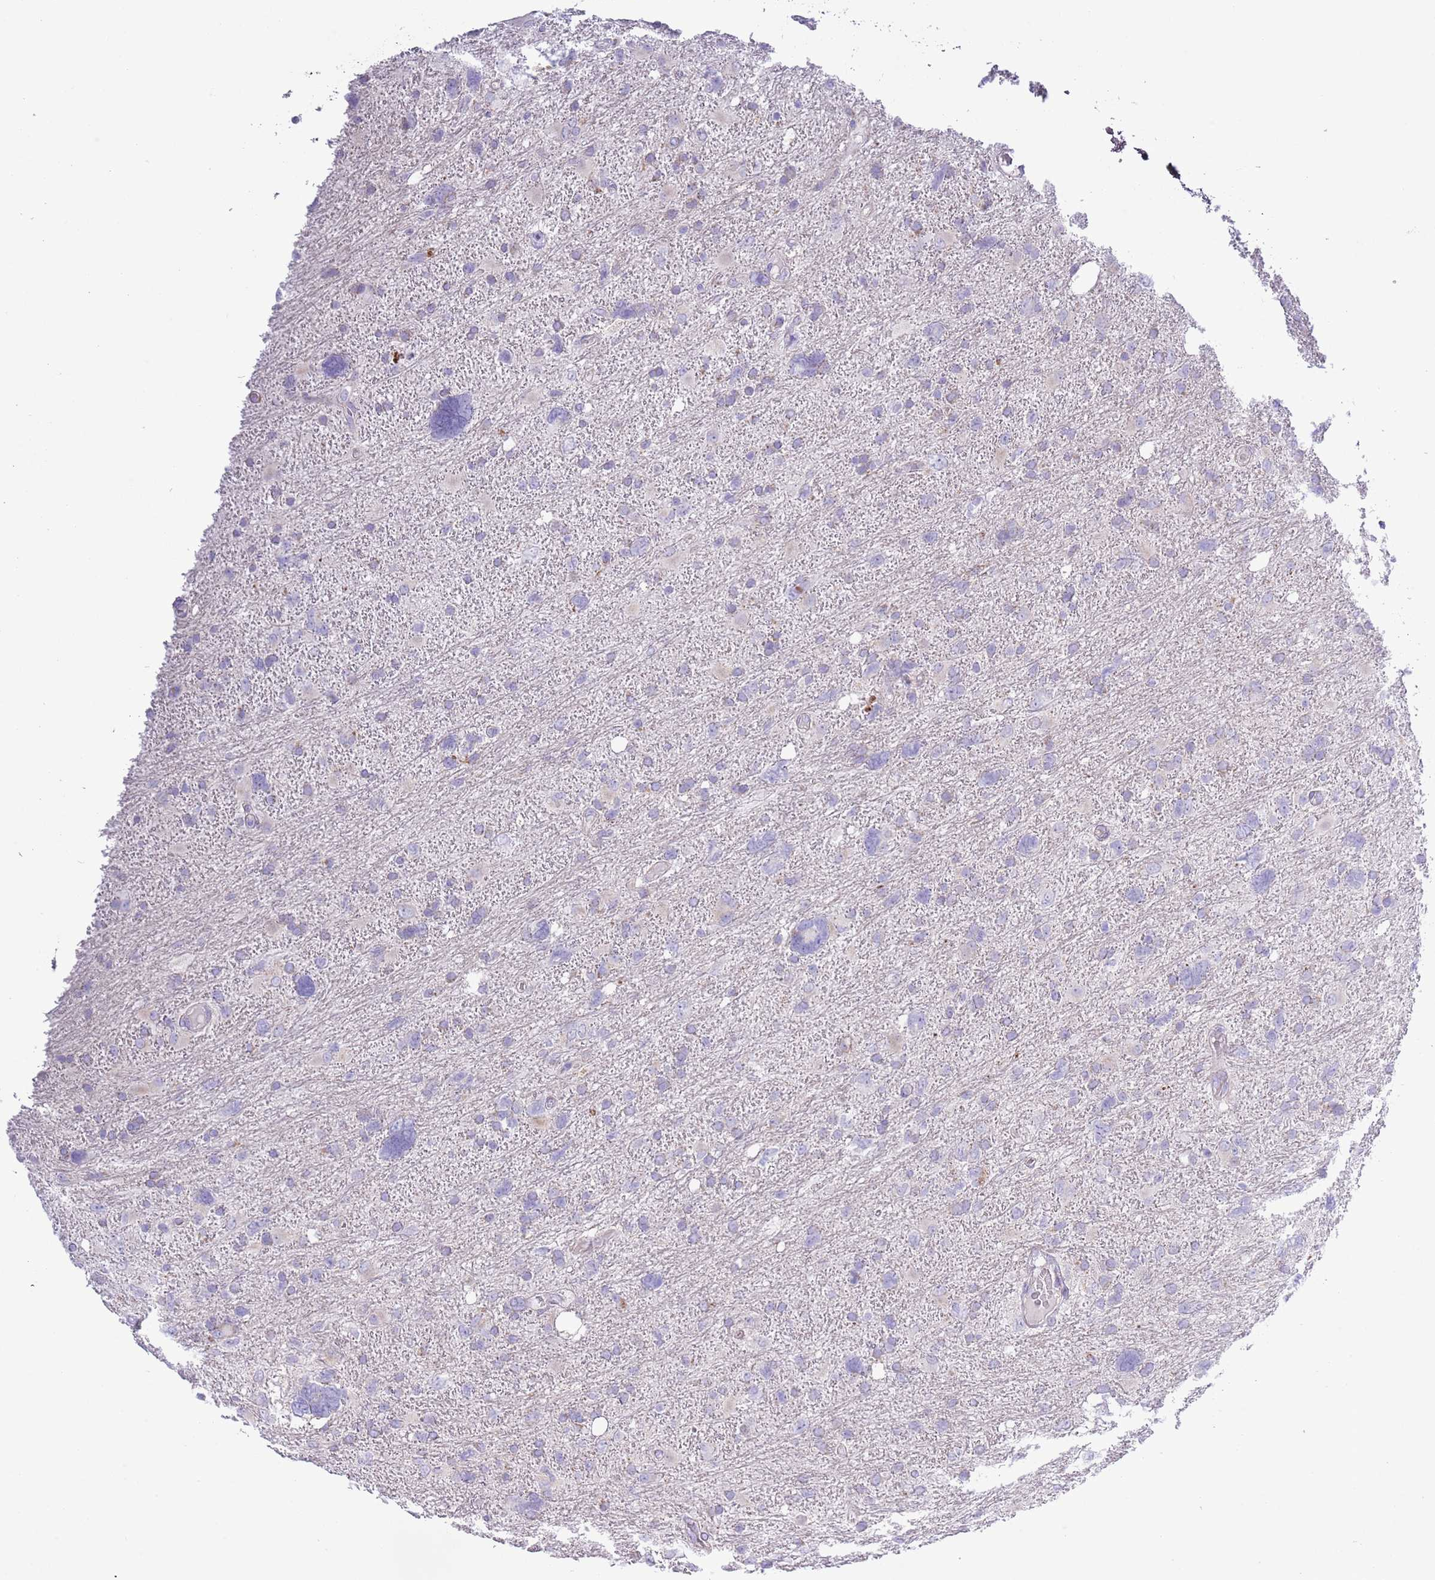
{"staining": {"intensity": "negative", "quantity": "none", "location": "none"}, "tissue": "glioma", "cell_type": "Tumor cells", "image_type": "cancer", "snomed": [{"axis": "morphology", "description": "Glioma, malignant, High grade"}, {"axis": "topography", "description": "Brain"}], "caption": "DAB (3,3'-diaminobenzidine) immunohistochemical staining of human glioma demonstrates no significant staining in tumor cells.", "gene": "ATP6V1B1", "patient": {"sex": "male", "age": 61}}